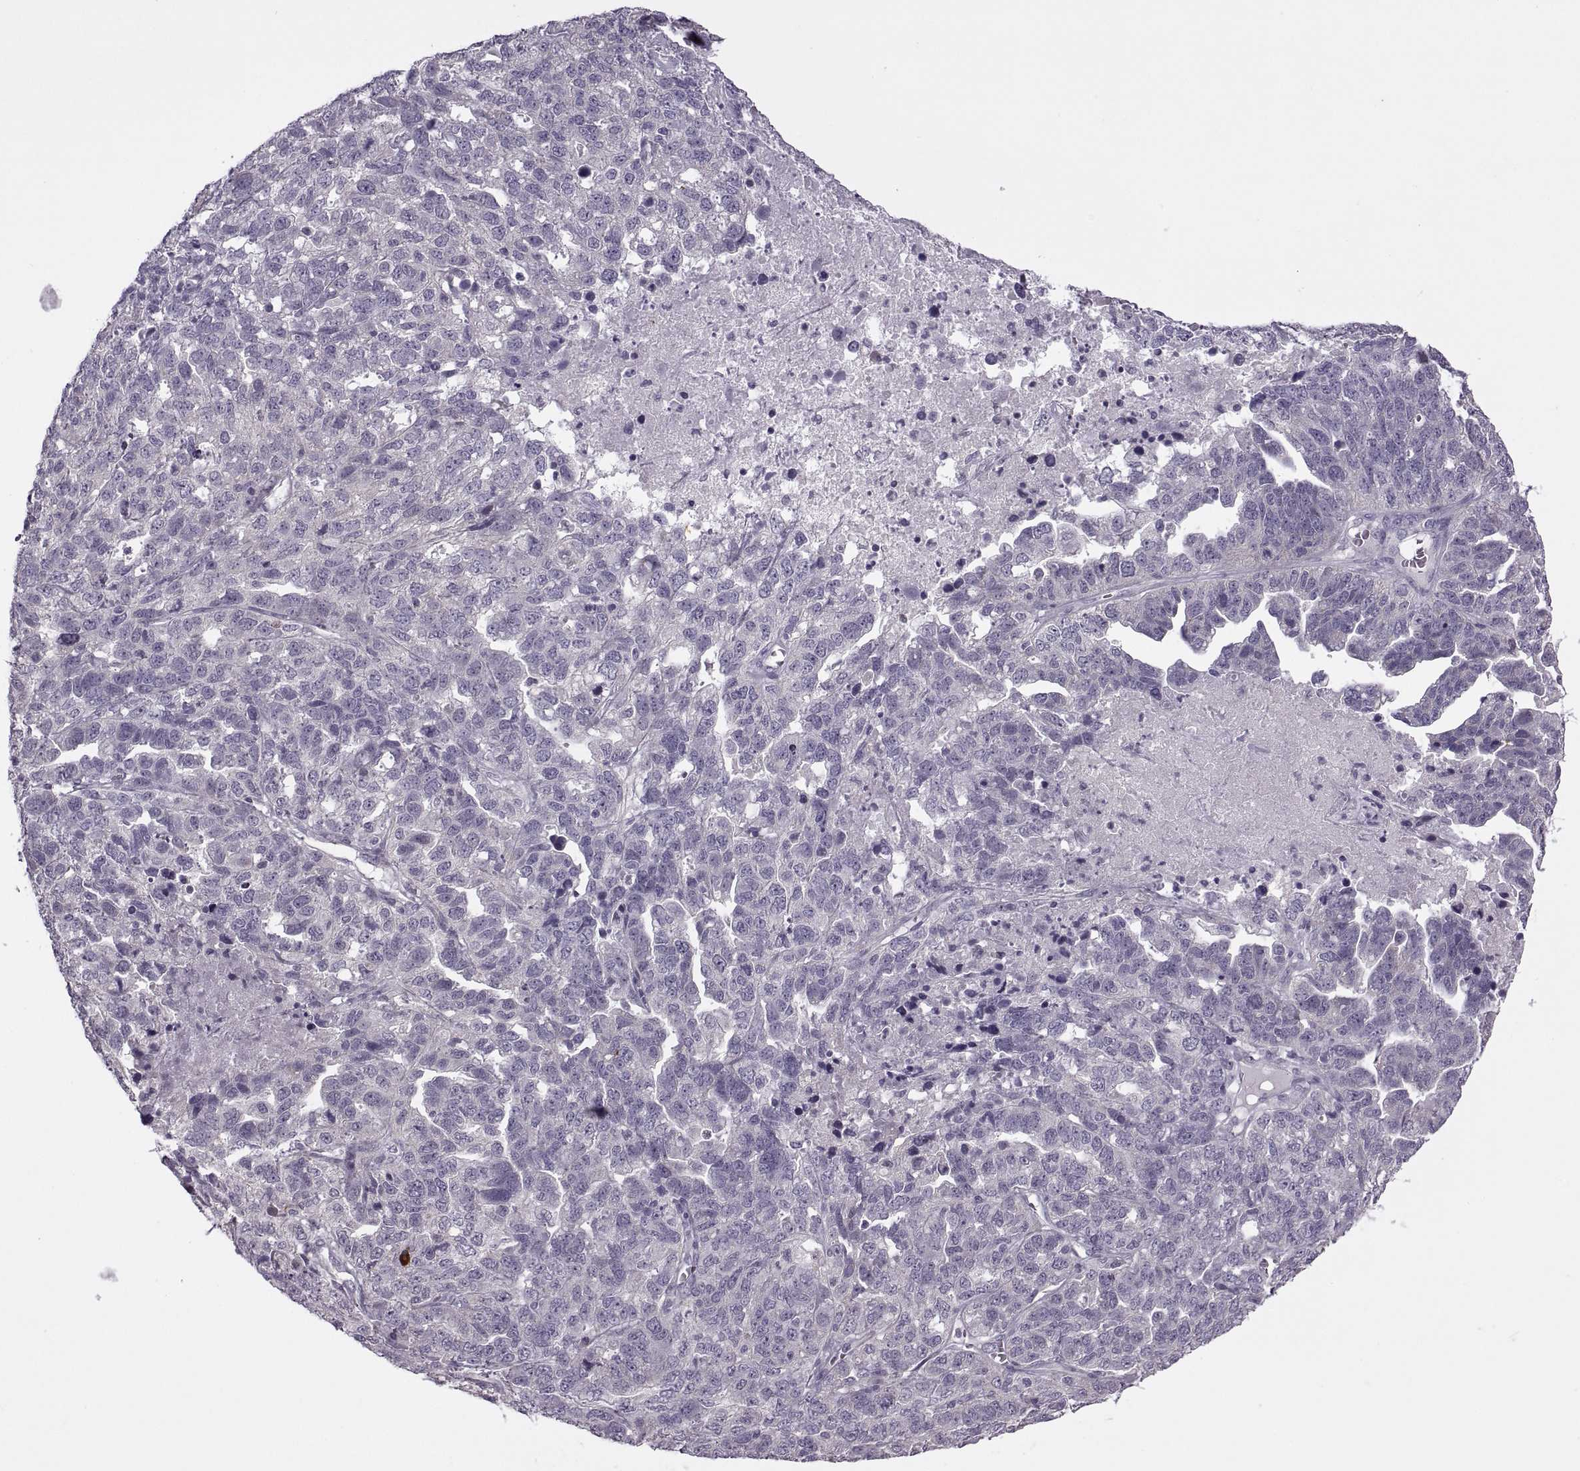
{"staining": {"intensity": "negative", "quantity": "none", "location": "none"}, "tissue": "ovarian cancer", "cell_type": "Tumor cells", "image_type": "cancer", "snomed": [{"axis": "morphology", "description": "Cystadenocarcinoma, serous, NOS"}, {"axis": "topography", "description": "Ovary"}], "caption": "Immunohistochemistry (IHC) photomicrograph of neoplastic tissue: human ovarian cancer stained with DAB exhibits no significant protein positivity in tumor cells.", "gene": "RIPK4", "patient": {"sex": "female", "age": 71}}